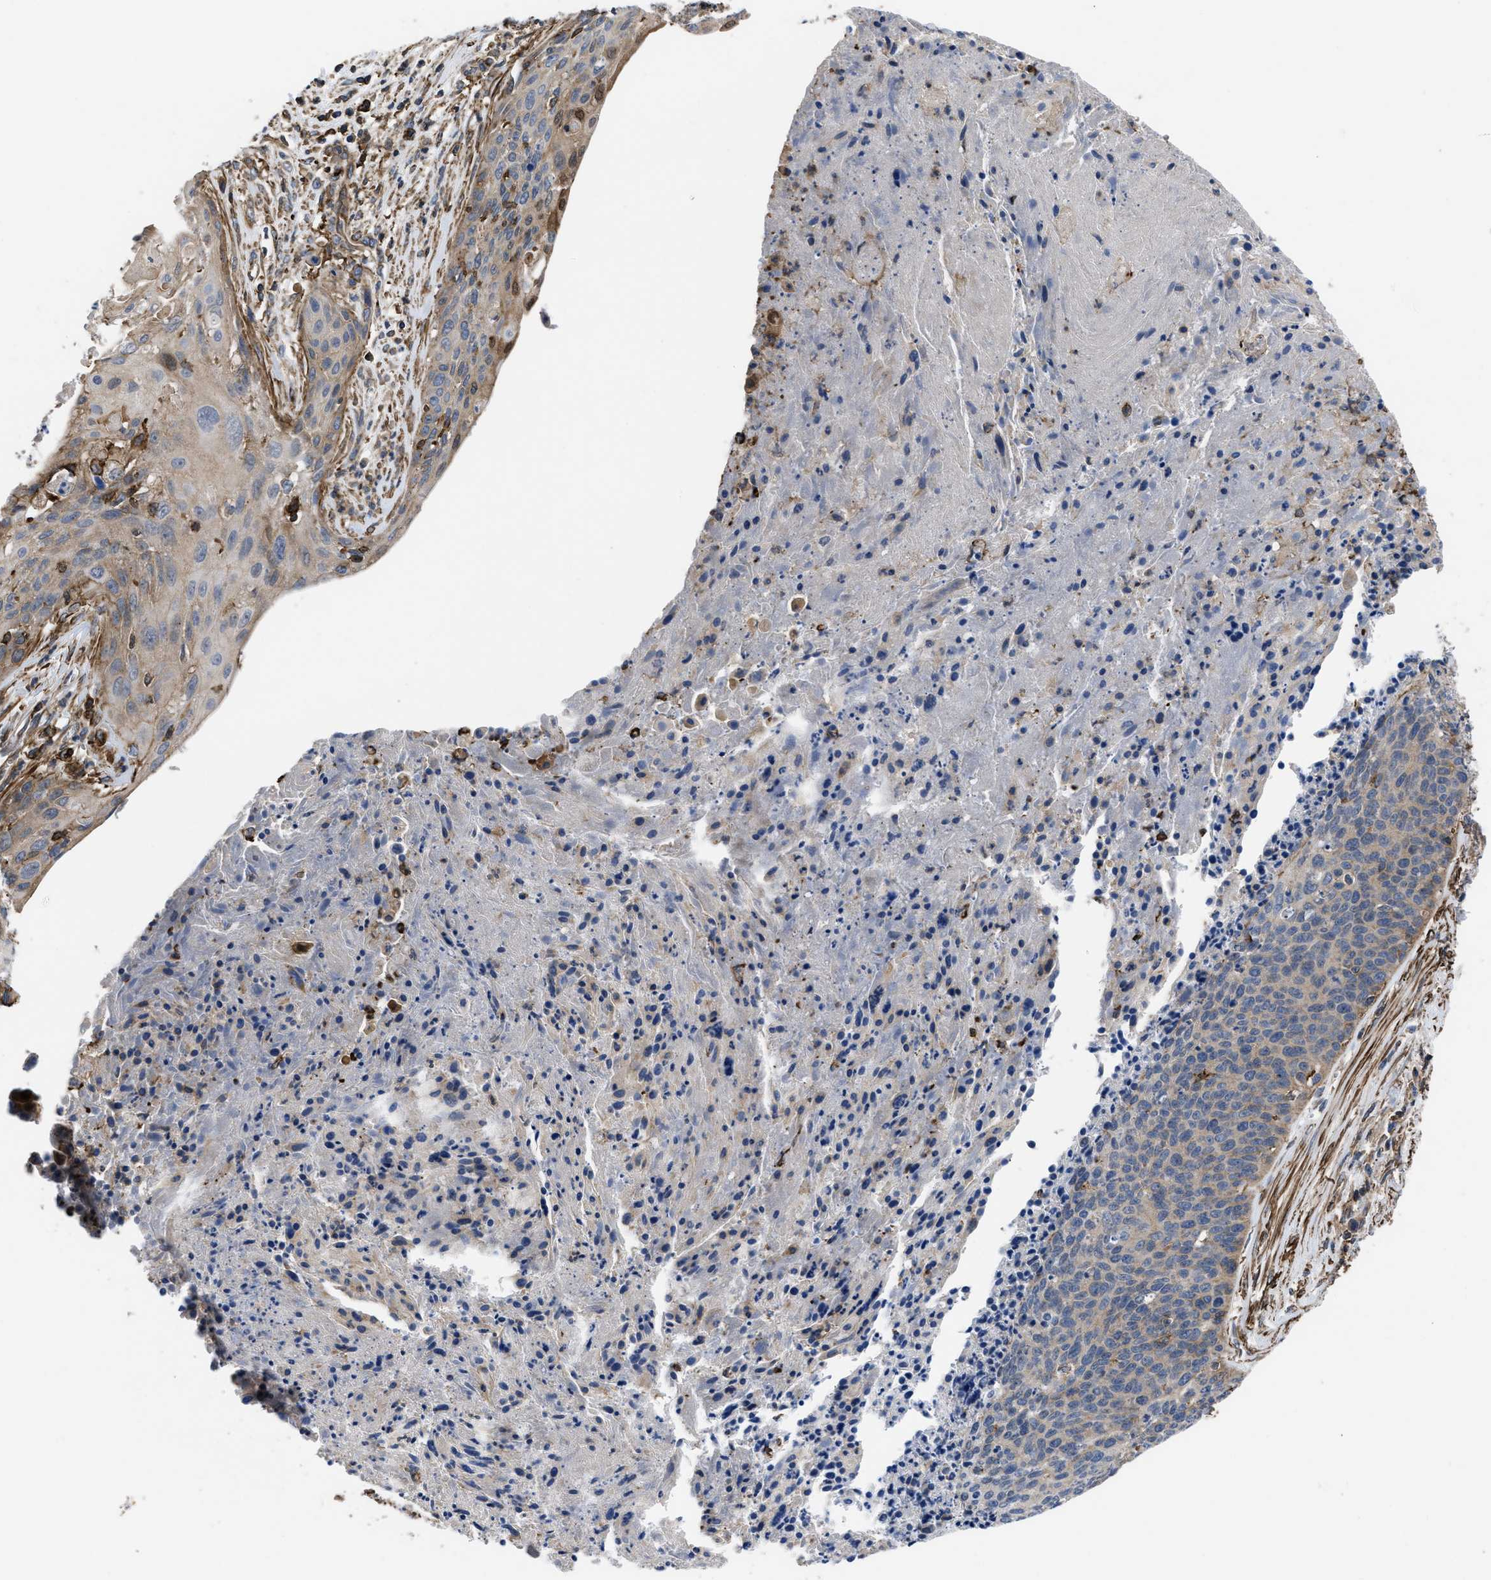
{"staining": {"intensity": "negative", "quantity": "none", "location": "none"}, "tissue": "cervical cancer", "cell_type": "Tumor cells", "image_type": "cancer", "snomed": [{"axis": "morphology", "description": "Squamous cell carcinoma, NOS"}, {"axis": "topography", "description": "Cervix"}], "caption": "The image reveals no significant positivity in tumor cells of cervical squamous cell carcinoma. (DAB immunohistochemistry (IHC) with hematoxylin counter stain).", "gene": "SCUBE2", "patient": {"sex": "female", "age": 55}}